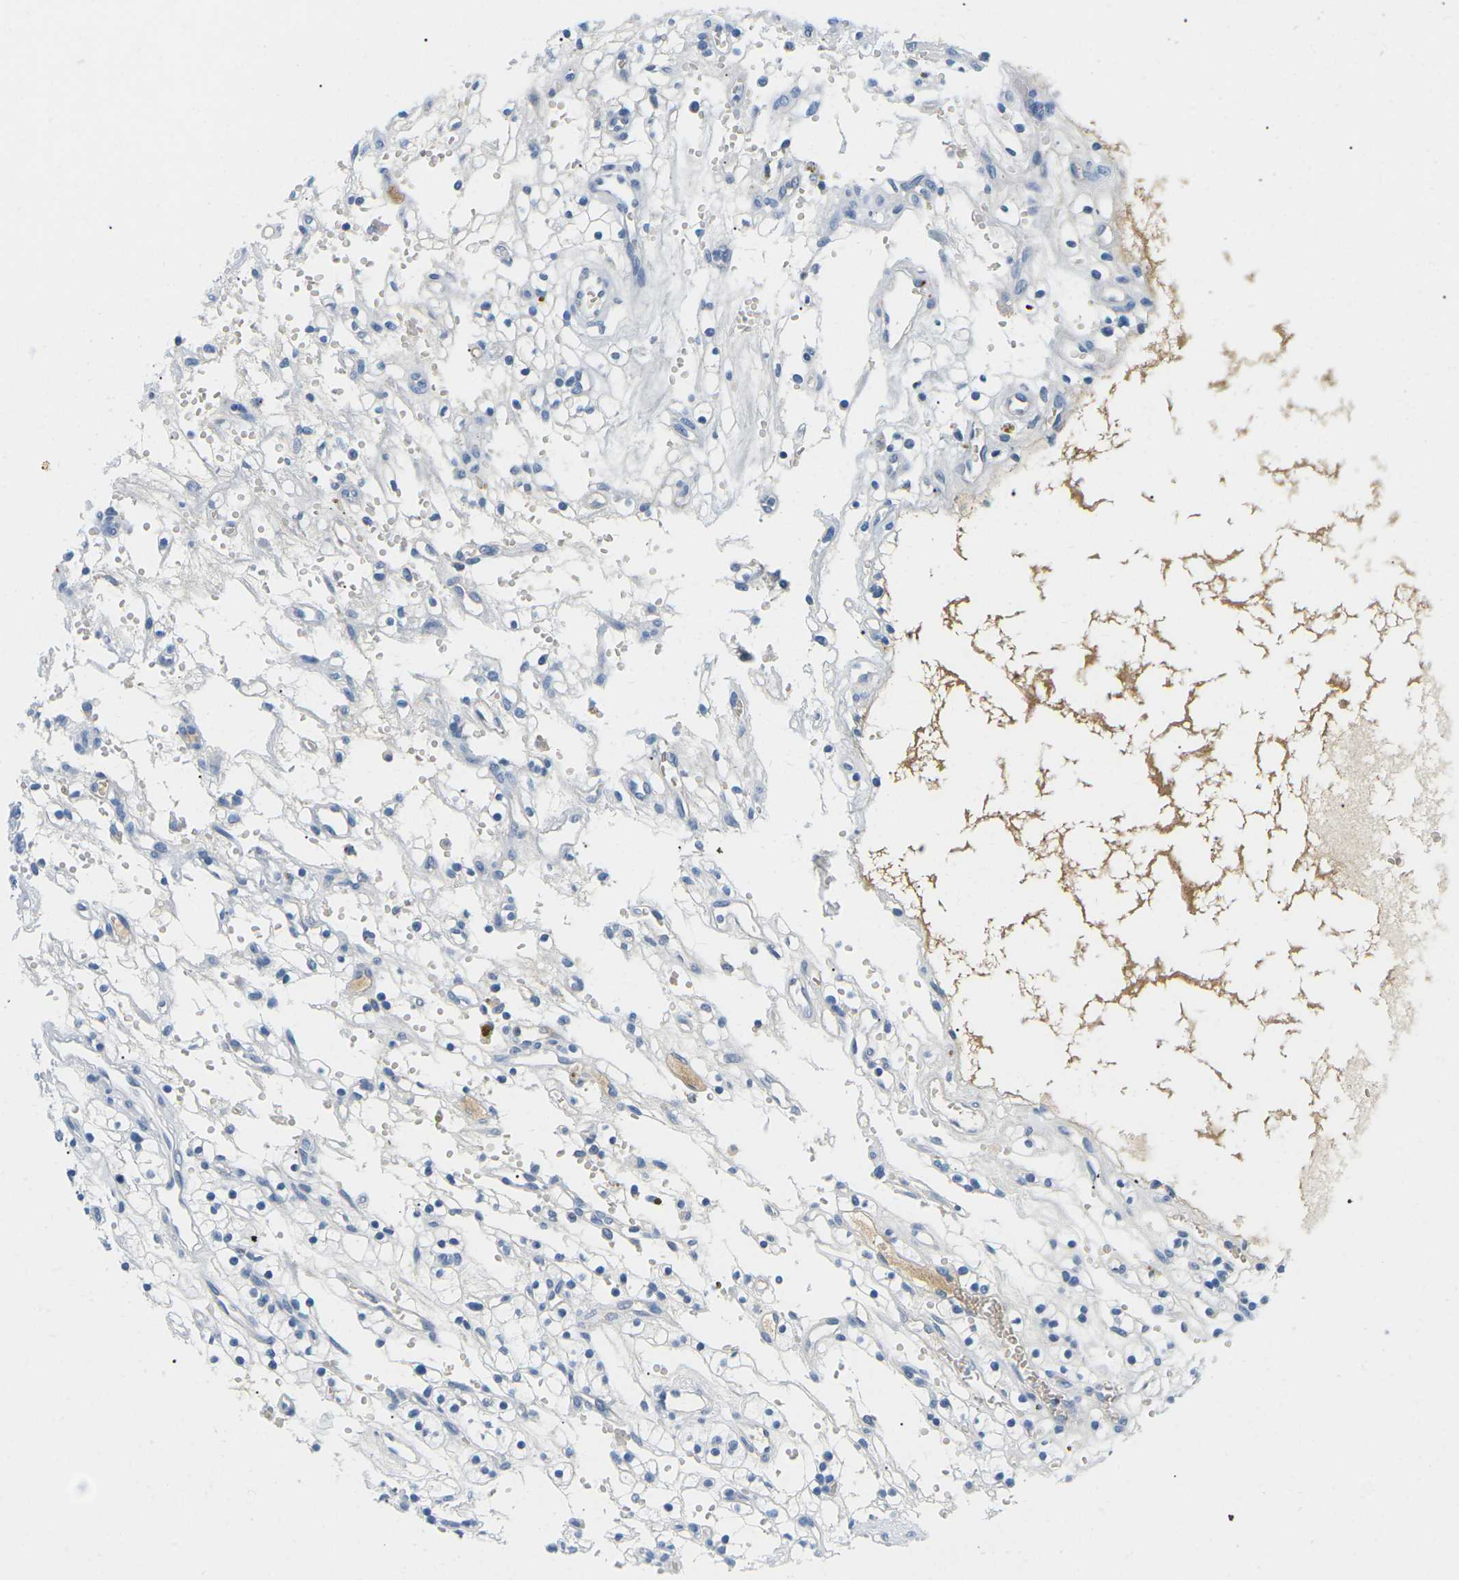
{"staining": {"intensity": "negative", "quantity": "none", "location": "none"}, "tissue": "renal cancer", "cell_type": "Tumor cells", "image_type": "cancer", "snomed": [{"axis": "morphology", "description": "Adenocarcinoma, NOS"}, {"axis": "topography", "description": "Kidney"}], "caption": "This is a micrograph of immunohistochemistry (IHC) staining of renal adenocarcinoma, which shows no positivity in tumor cells.", "gene": "APOB", "patient": {"sex": "female", "age": 57}}